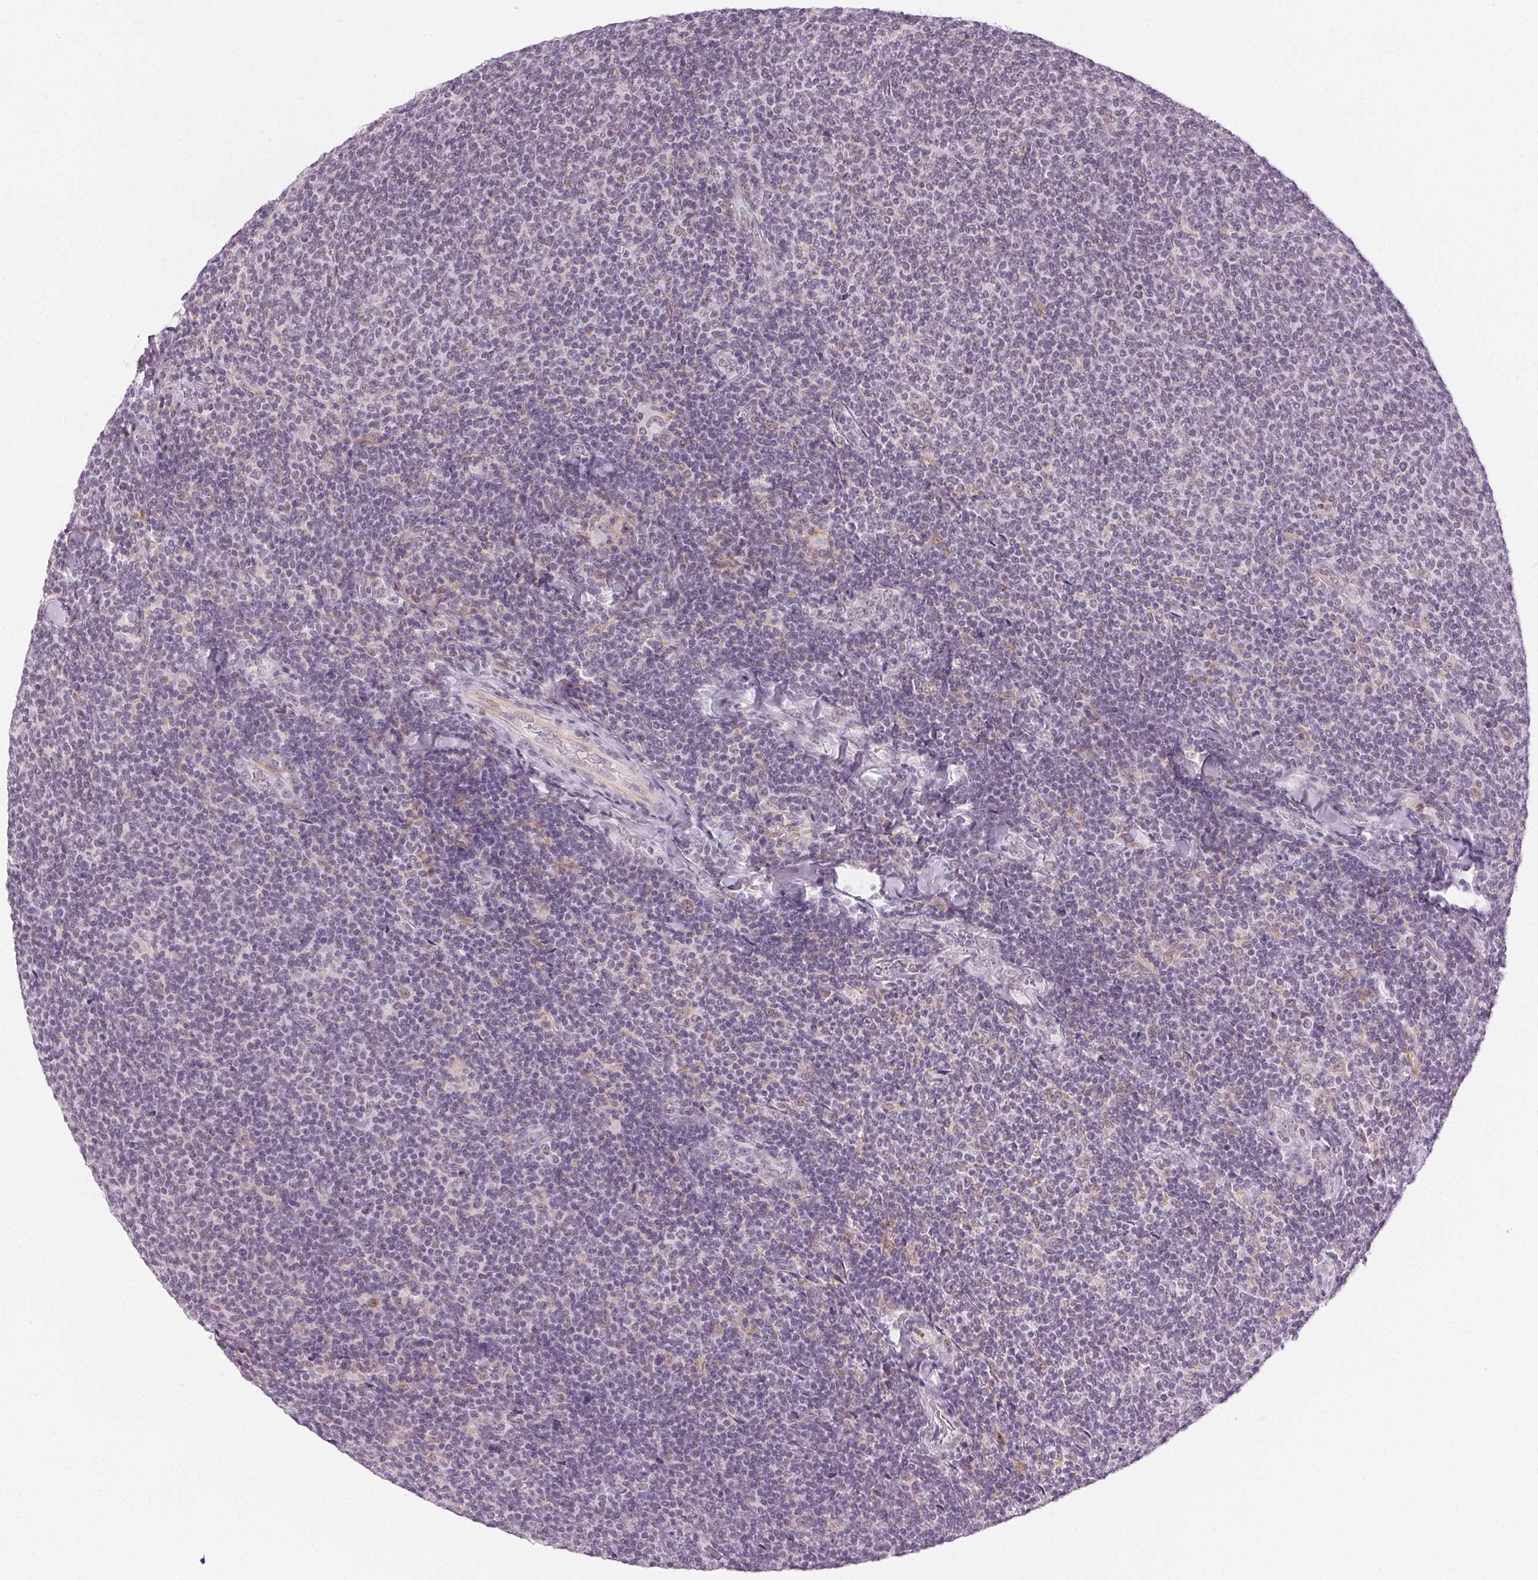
{"staining": {"intensity": "negative", "quantity": "none", "location": "none"}, "tissue": "lymphoma", "cell_type": "Tumor cells", "image_type": "cancer", "snomed": [{"axis": "morphology", "description": "Malignant lymphoma, non-Hodgkin's type, Low grade"}, {"axis": "topography", "description": "Lymph node"}], "caption": "Human malignant lymphoma, non-Hodgkin's type (low-grade) stained for a protein using immunohistochemistry (IHC) displays no staining in tumor cells.", "gene": "AIF1L", "patient": {"sex": "male", "age": 52}}